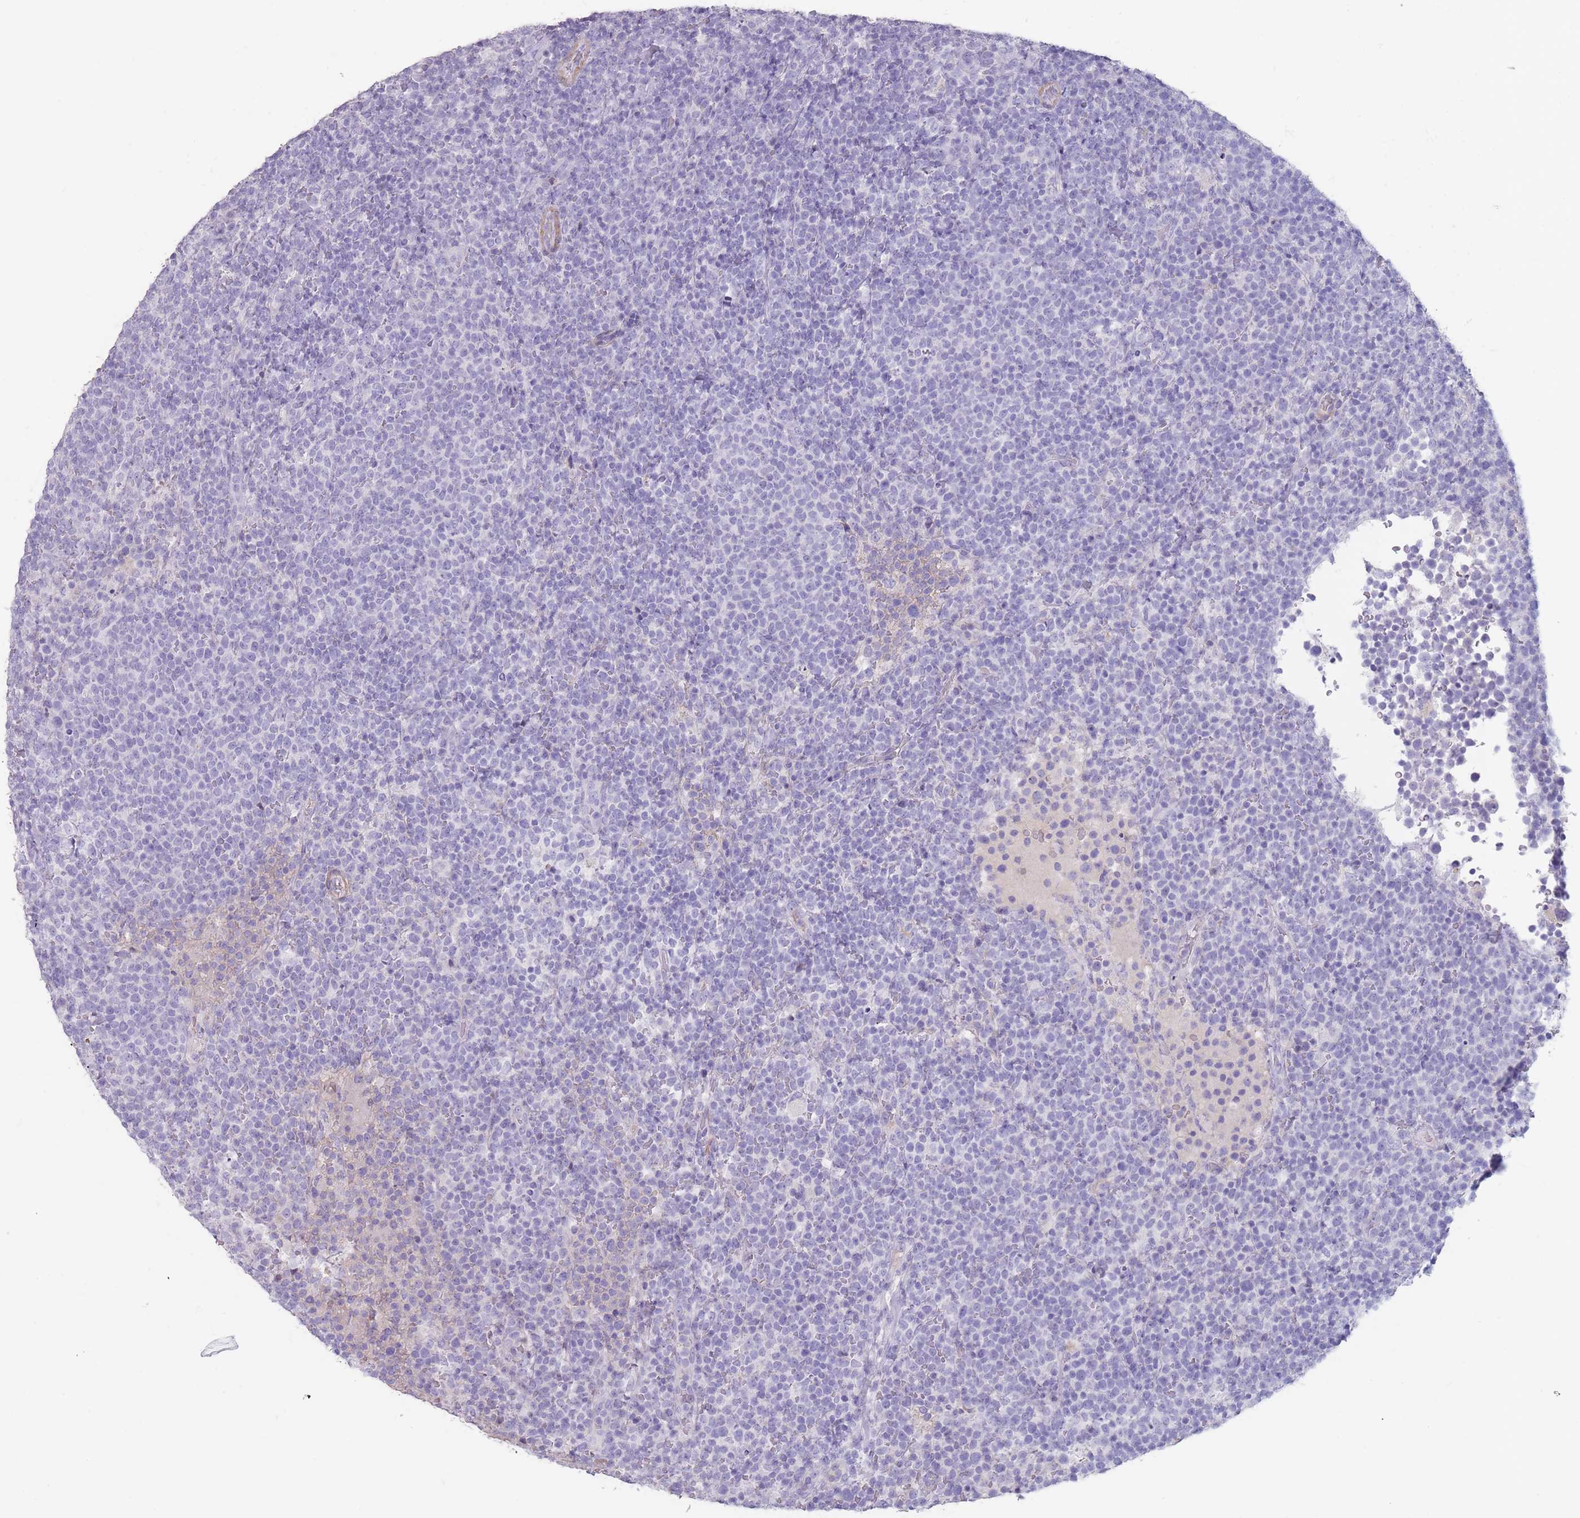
{"staining": {"intensity": "negative", "quantity": "none", "location": "none"}, "tissue": "lymphoma", "cell_type": "Tumor cells", "image_type": "cancer", "snomed": [{"axis": "morphology", "description": "Malignant lymphoma, non-Hodgkin's type, High grade"}, {"axis": "topography", "description": "Lymph node"}], "caption": "Immunohistochemical staining of lymphoma displays no significant staining in tumor cells.", "gene": "RHBG", "patient": {"sex": "male", "age": 61}}